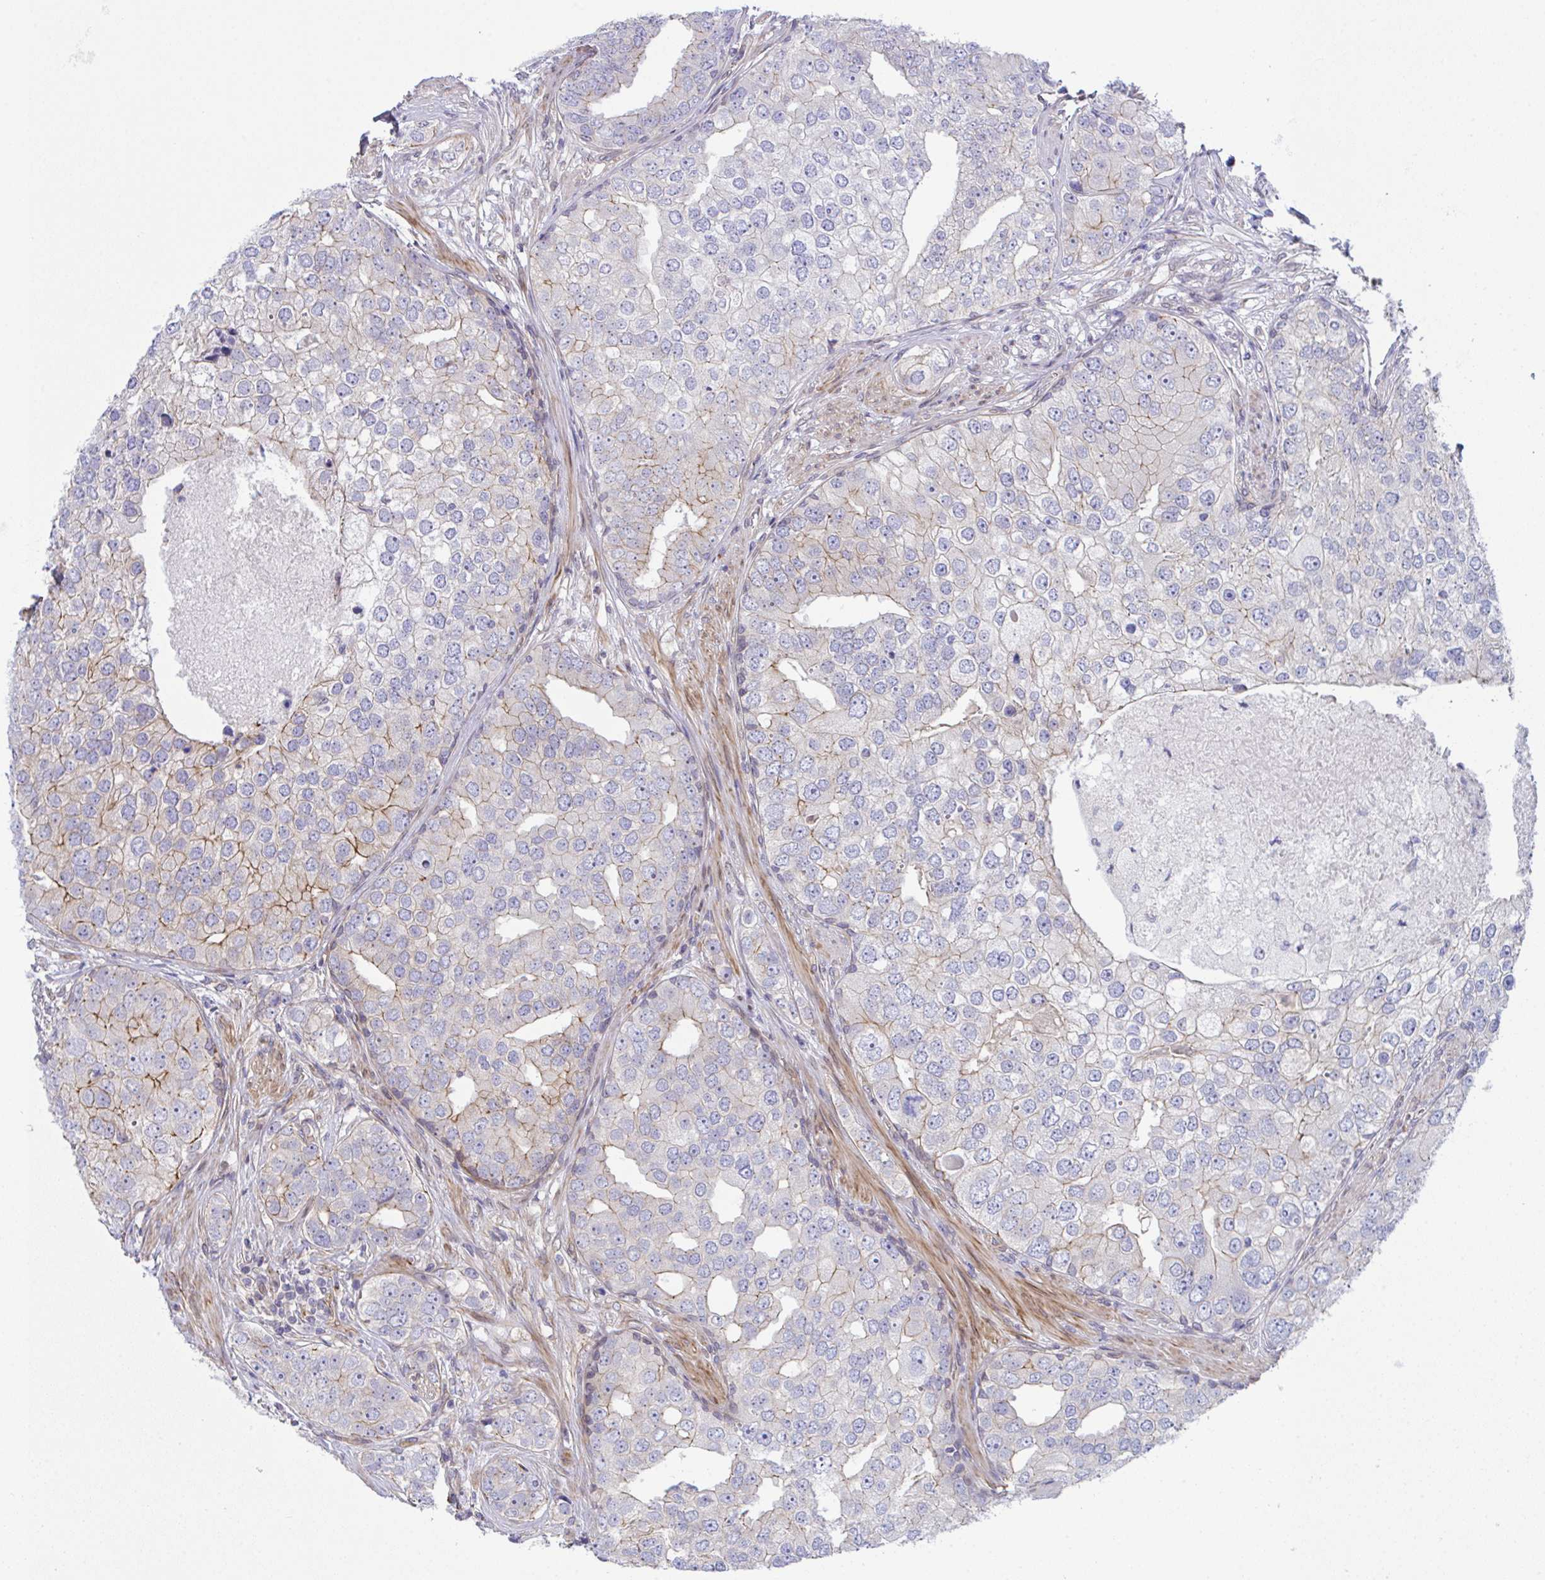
{"staining": {"intensity": "moderate", "quantity": "<25%", "location": "cytoplasmic/membranous"}, "tissue": "prostate cancer", "cell_type": "Tumor cells", "image_type": "cancer", "snomed": [{"axis": "morphology", "description": "Adenocarcinoma, High grade"}, {"axis": "topography", "description": "Prostate"}], "caption": "DAB immunohistochemical staining of prostate cancer displays moderate cytoplasmic/membranous protein staining in about <25% of tumor cells. (DAB = brown stain, brightfield microscopy at high magnification).", "gene": "ZBED3", "patient": {"sex": "male", "age": 60}}